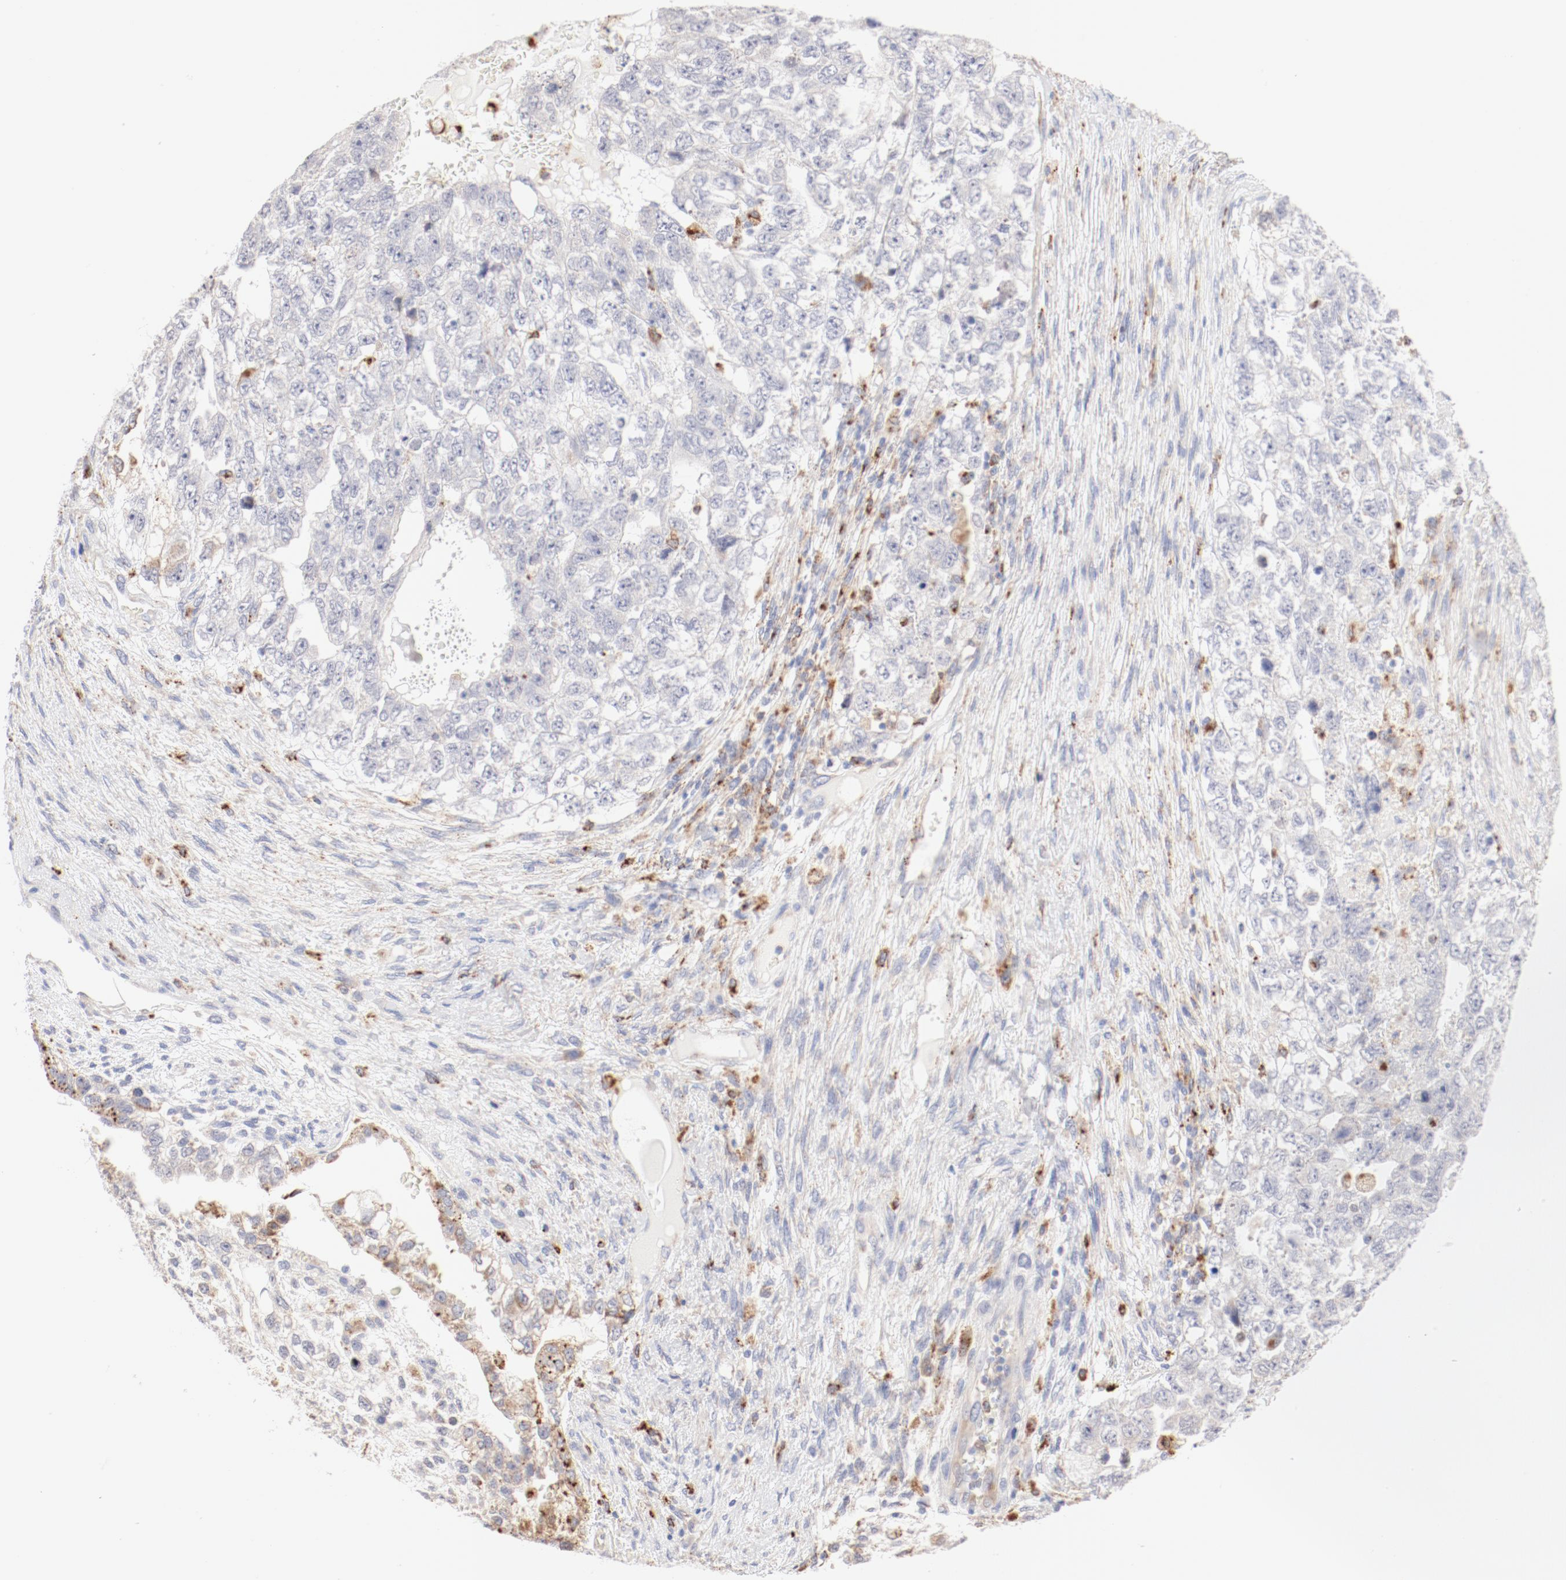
{"staining": {"intensity": "negative", "quantity": "none", "location": "none"}, "tissue": "testis cancer", "cell_type": "Tumor cells", "image_type": "cancer", "snomed": [{"axis": "morphology", "description": "Carcinoma, Embryonal, NOS"}, {"axis": "topography", "description": "Testis"}], "caption": "High magnification brightfield microscopy of testis cancer stained with DAB (brown) and counterstained with hematoxylin (blue): tumor cells show no significant positivity.", "gene": "CTSH", "patient": {"sex": "male", "age": 36}}